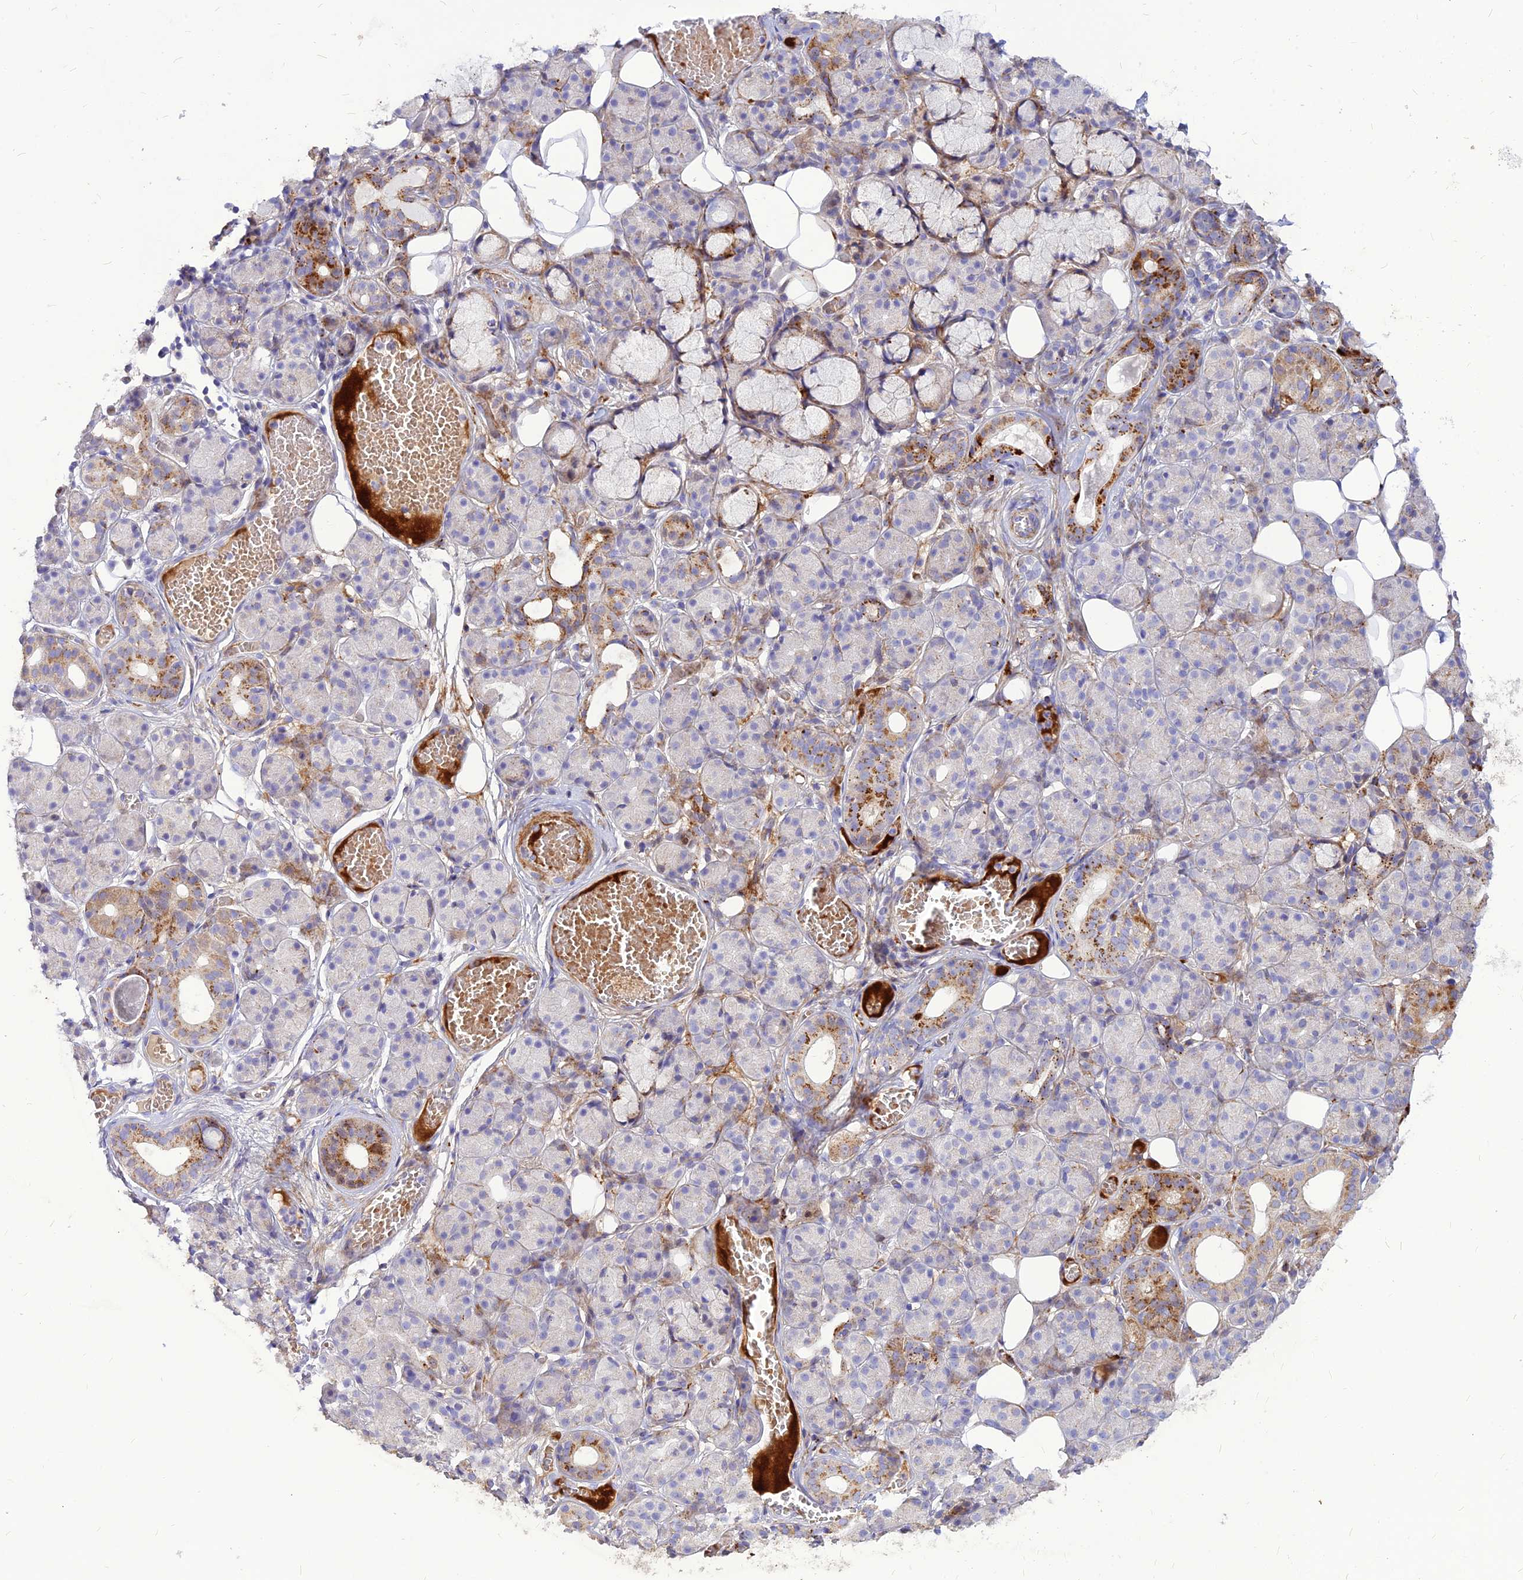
{"staining": {"intensity": "moderate", "quantity": "<25%", "location": "cytoplasmic/membranous"}, "tissue": "salivary gland", "cell_type": "Glandular cells", "image_type": "normal", "snomed": [{"axis": "morphology", "description": "Normal tissue, NOS"}, {"axis": "topography", "description": "Salivary gland"}], "caption": "Unremarkable salivary gland shows moderate cytoplasmic/membranous positivity in approximately <25% of glandular cells.", "gene": "RIMOC1", "patient": {"sex": "male", "age": 63}}